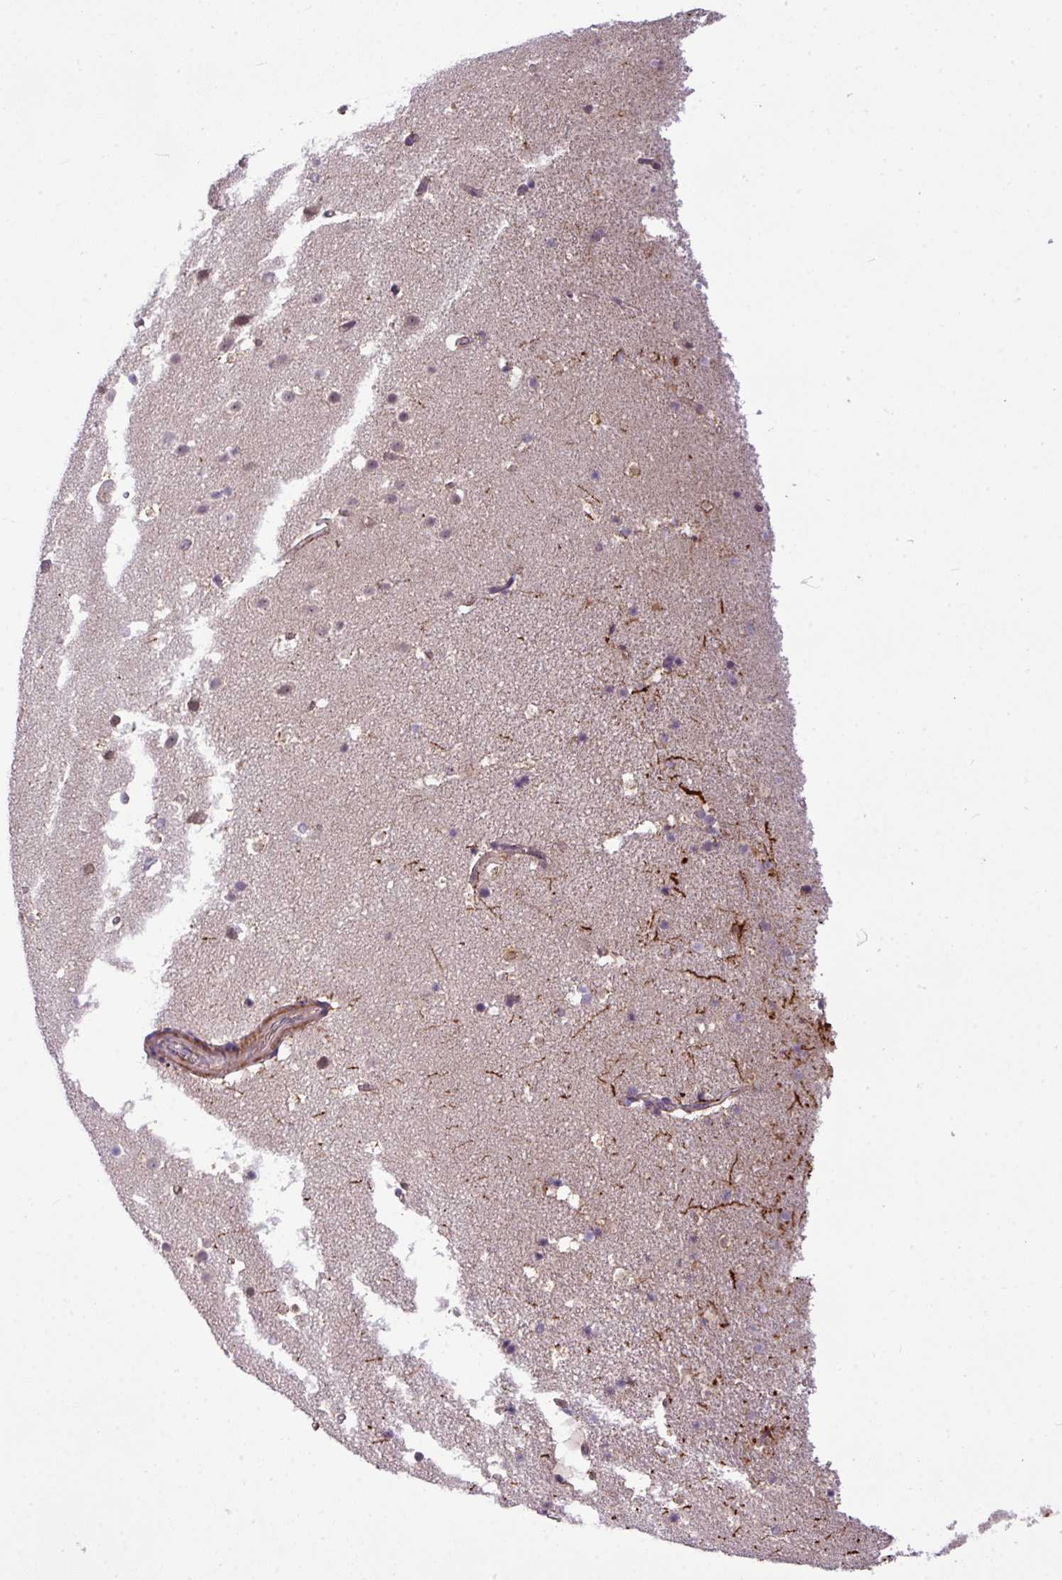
{"staining": {"intensity": "negative", "quantity": "none", "location": "none"}, "tissue": "hippocampus", "cell_type": "Glial cells", "image_type": "normal", "snomed": [{"axis": "morphology", "description": "Normal tissue, NOS"}, {"axis": "topography", "description": "Hippocampus"}], "caption": "DAB (3,3'-diaminobenzidine) immunohistochemical staining of benign human hippocampus shows no significant expression in glial cells.", "gene": "ZNF35", "patient": {"sex": "male", "age": 37}}